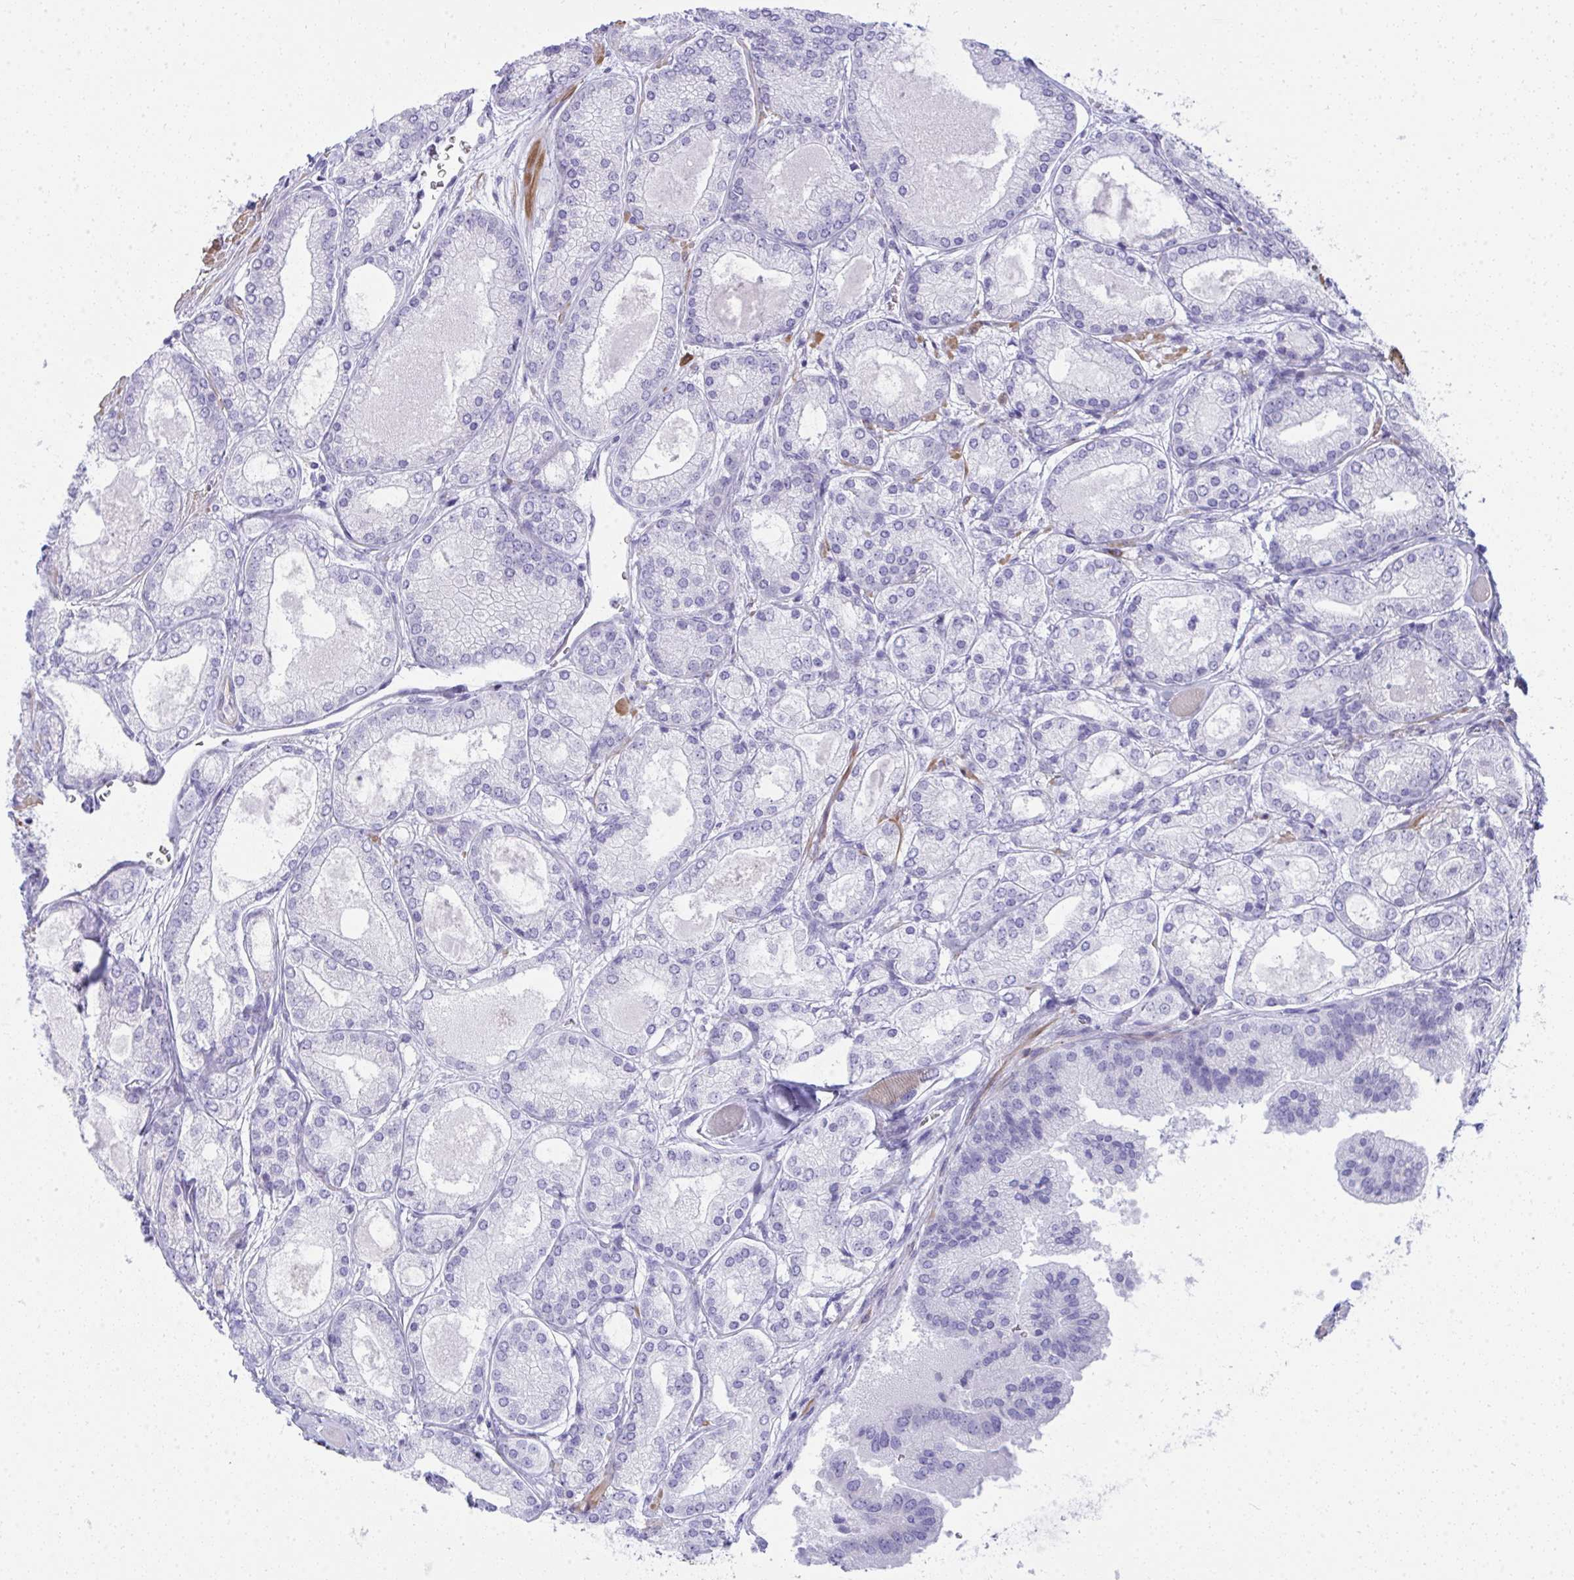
{"staining": {"intensity": "negative", "quantity": "none", "location": "none"}, "tissue": "prostate cancer", "cell_type": "Tumor cells", "image_type": "cancer", "snomed": [{"axis": "morphology", "description": "Adenocarcinoma, High grade"}, {"axis": "topography", "description": "Prostate"}], "caption": "Histopathology image shows no significant protein positivity in tumor cells of prostate cancer (adenocarcinoma (high-grade)).", "gene": "PUS7L", "patient": {"sex": "male", "age": 67}}